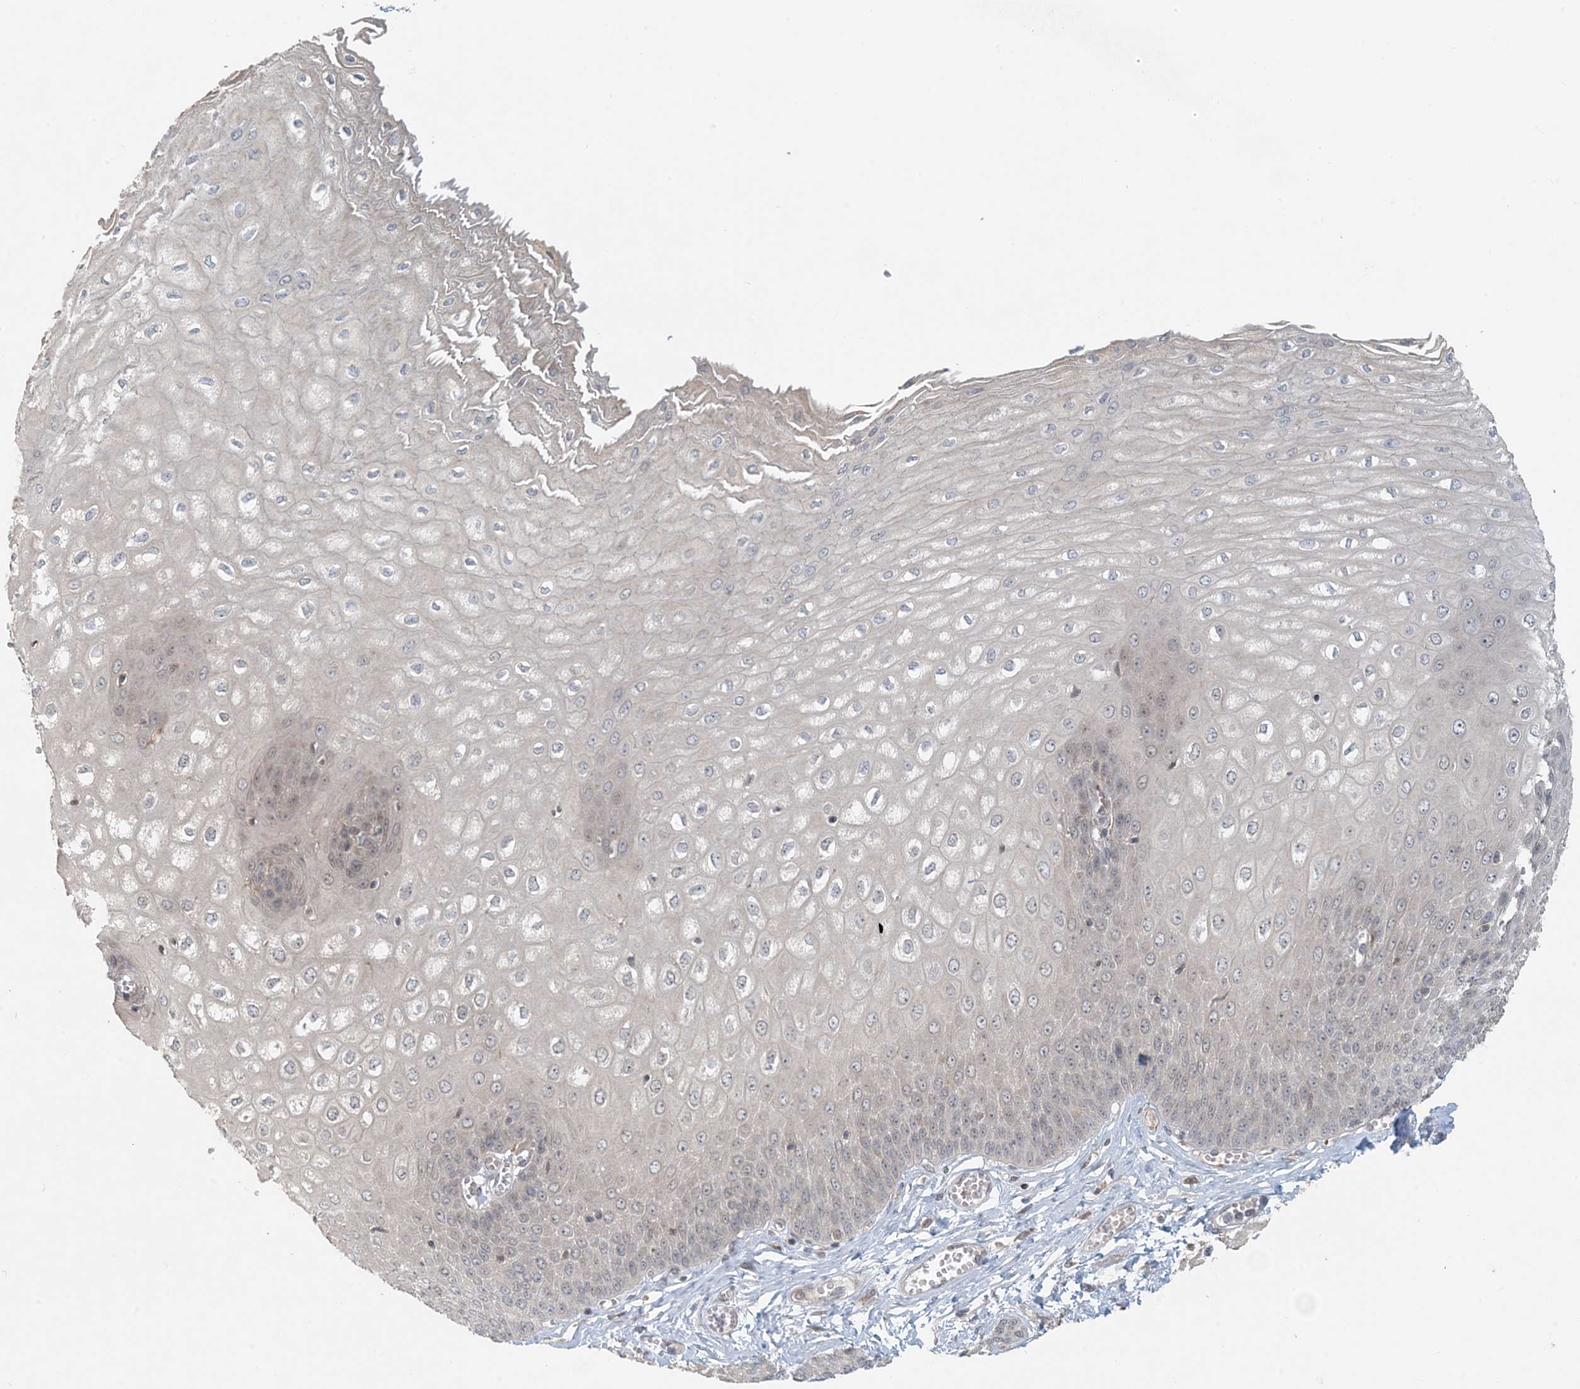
{"staining": {"intensity": "weak", "quantity": "<25%", "location": "cytoplasmic/membranous,nuclear"}, "tissue": "esophagus", "cell_type": "Squamous epithelial cells", "image_type": "normal", "snomed": [{"axis": "morphology", "description": "Normal tissue, NOS"}, {"axis": "topography", "description": "Esophagus"}], "caption": "There is no significant staining in squamous epithelial cells of esophagus. Brightfield microscopy of immunohistochemistry stained with DAB (brown) and hematoxylin (blue), captured at high magnification.", "gene": "OBI1", "patient": {"sex": "male", "age": 60}}